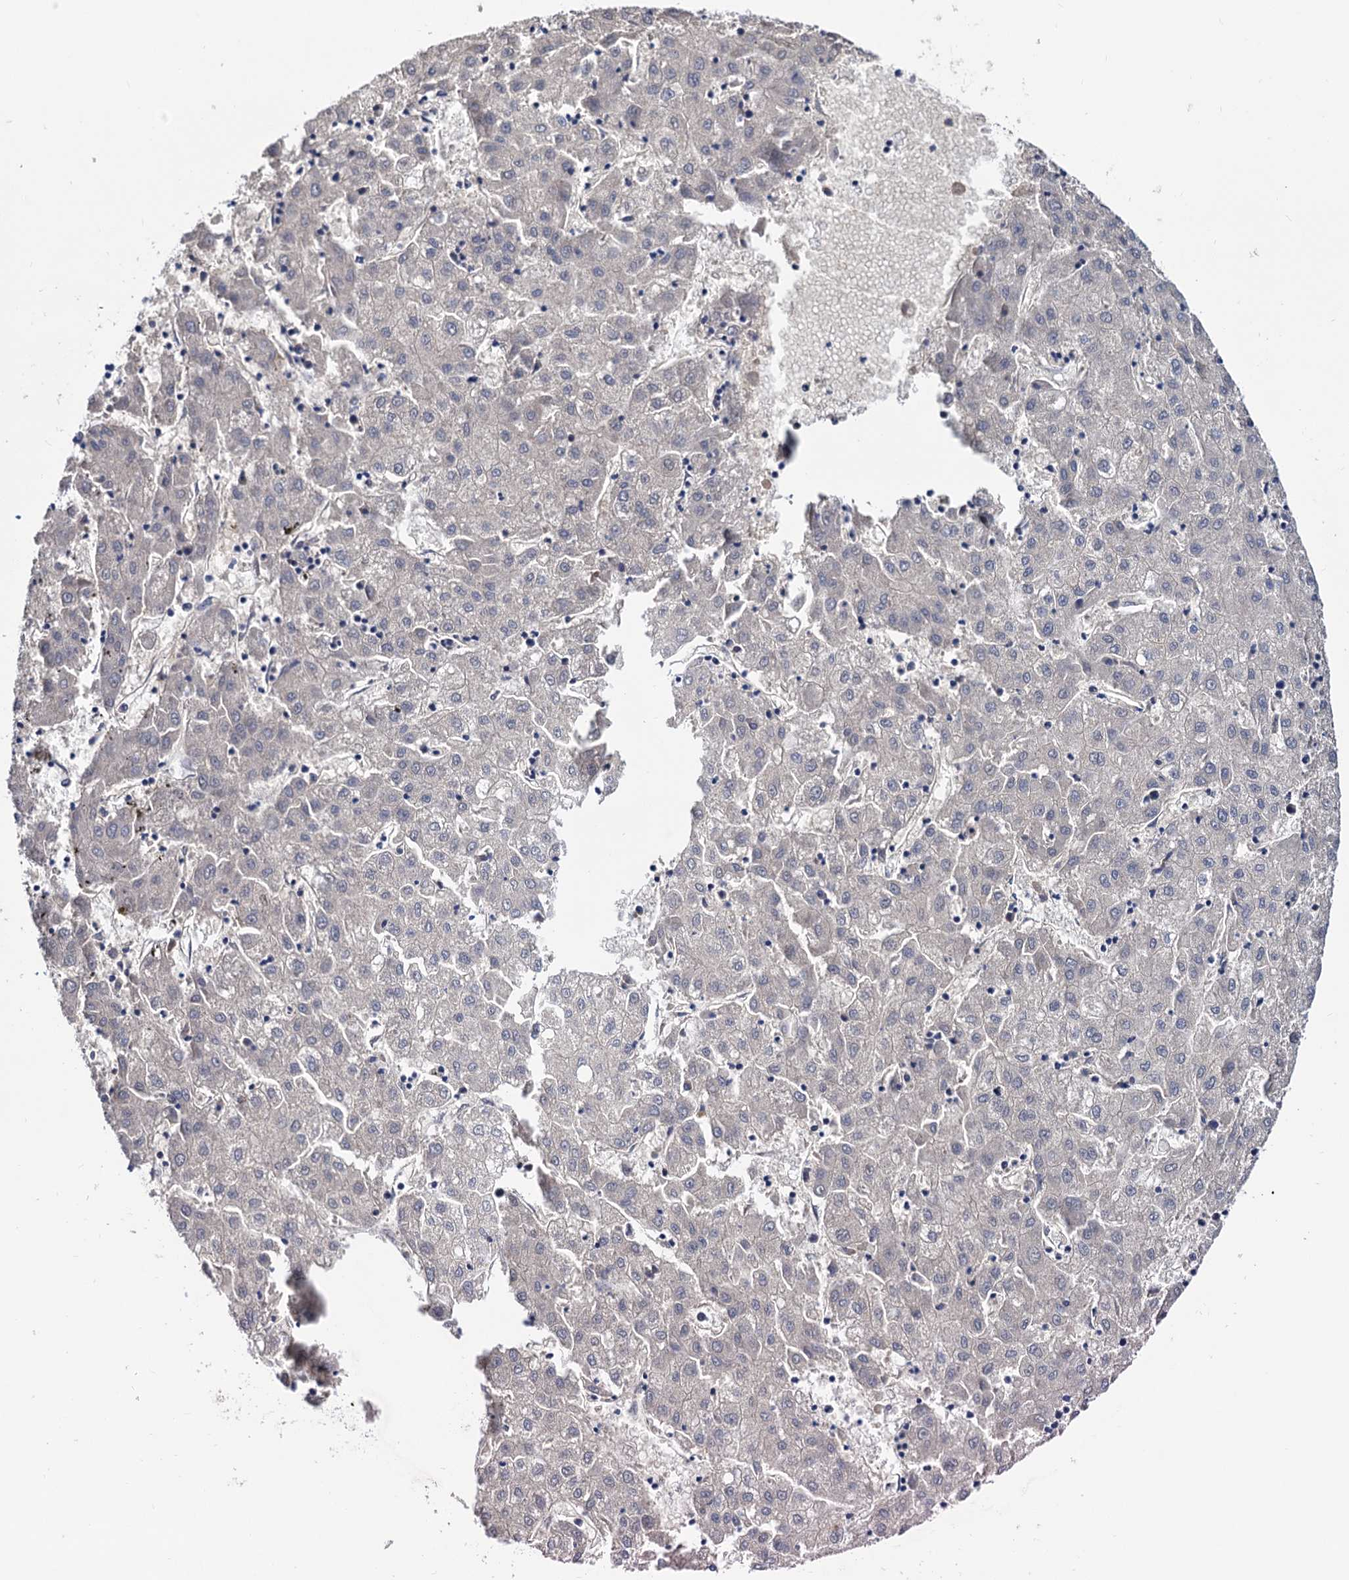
{"staining": {"intensity": "negative", "quantity": "none", "location": "none"}, "tissue": "liver cancer", "cell_type": "Tumor cells", "image_type": "cancer", "snomed": [{"axis": "morphology", "description": "Carcinoma, Hepatocellular, NOS"}, {"axis": "topography", "description": "Liver"}], "caption": "Immunohistochemical staining of liver hepatocellular carcinoma exhibits no significant expression in tumor cells. (Brightfield microscopy of DAB IHC at high magnification).", "gene": "NPAS4", "patient": {"sex": "male", "age": 72}}